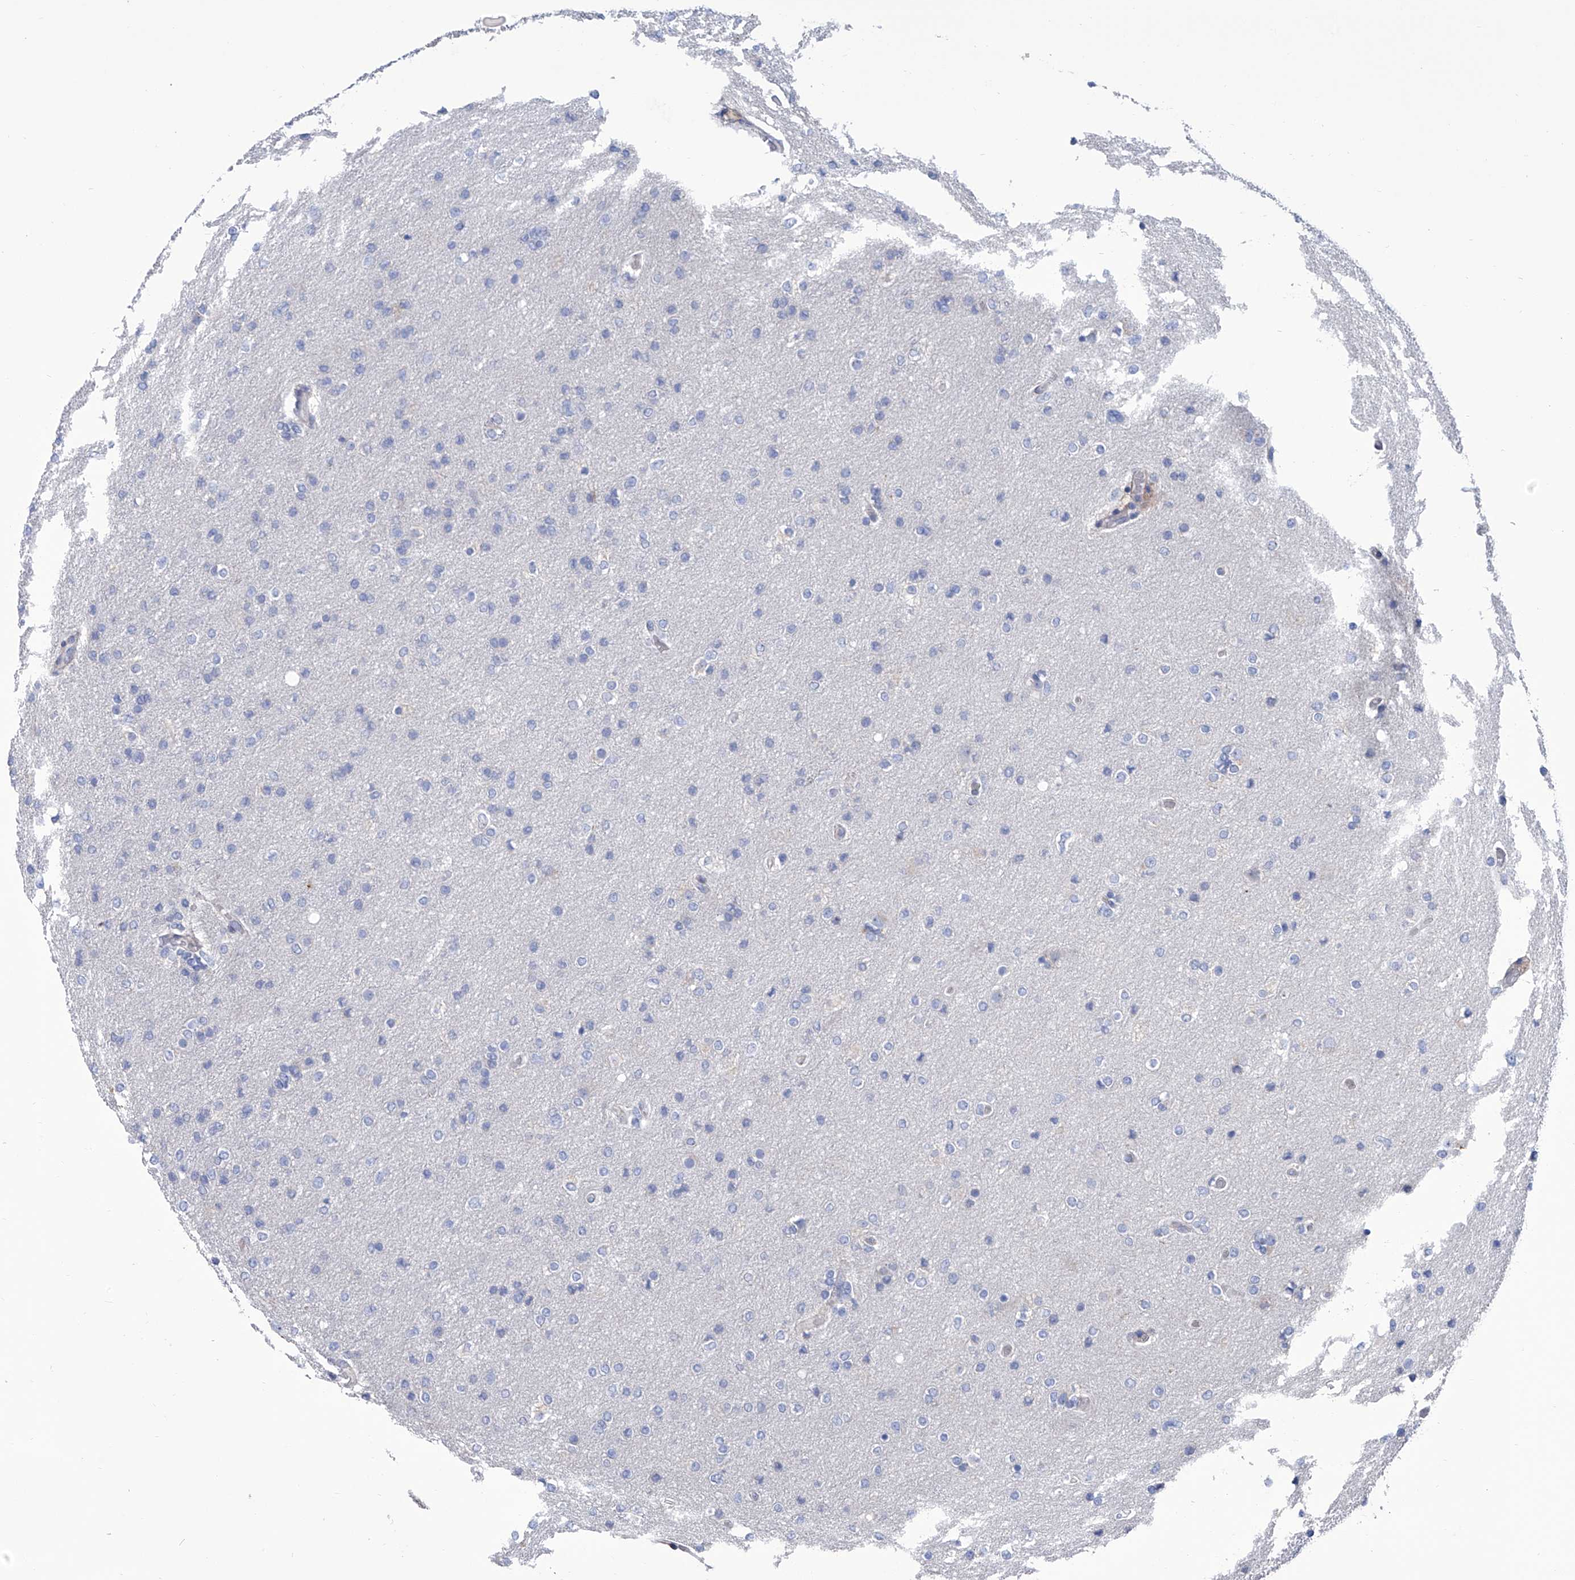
{"staining": {"intensity": "negative", "quantity": "none", "location": "none"}, "tissue": "glioma", "cell_type": "Tumor cells", "image_type": "cancer", "snomed": [{"axis": "morphology", "description": "Glioma, malignant, High grade"}, {"axis": "topography", "description": "Cerebral cortex"}], "caption": "Micrograph shows no protein staining in tumor cells of malignant glioma (high-grade) tissue.", "gene": "SMS", "patient": {"sex": "female", "age": 36}}